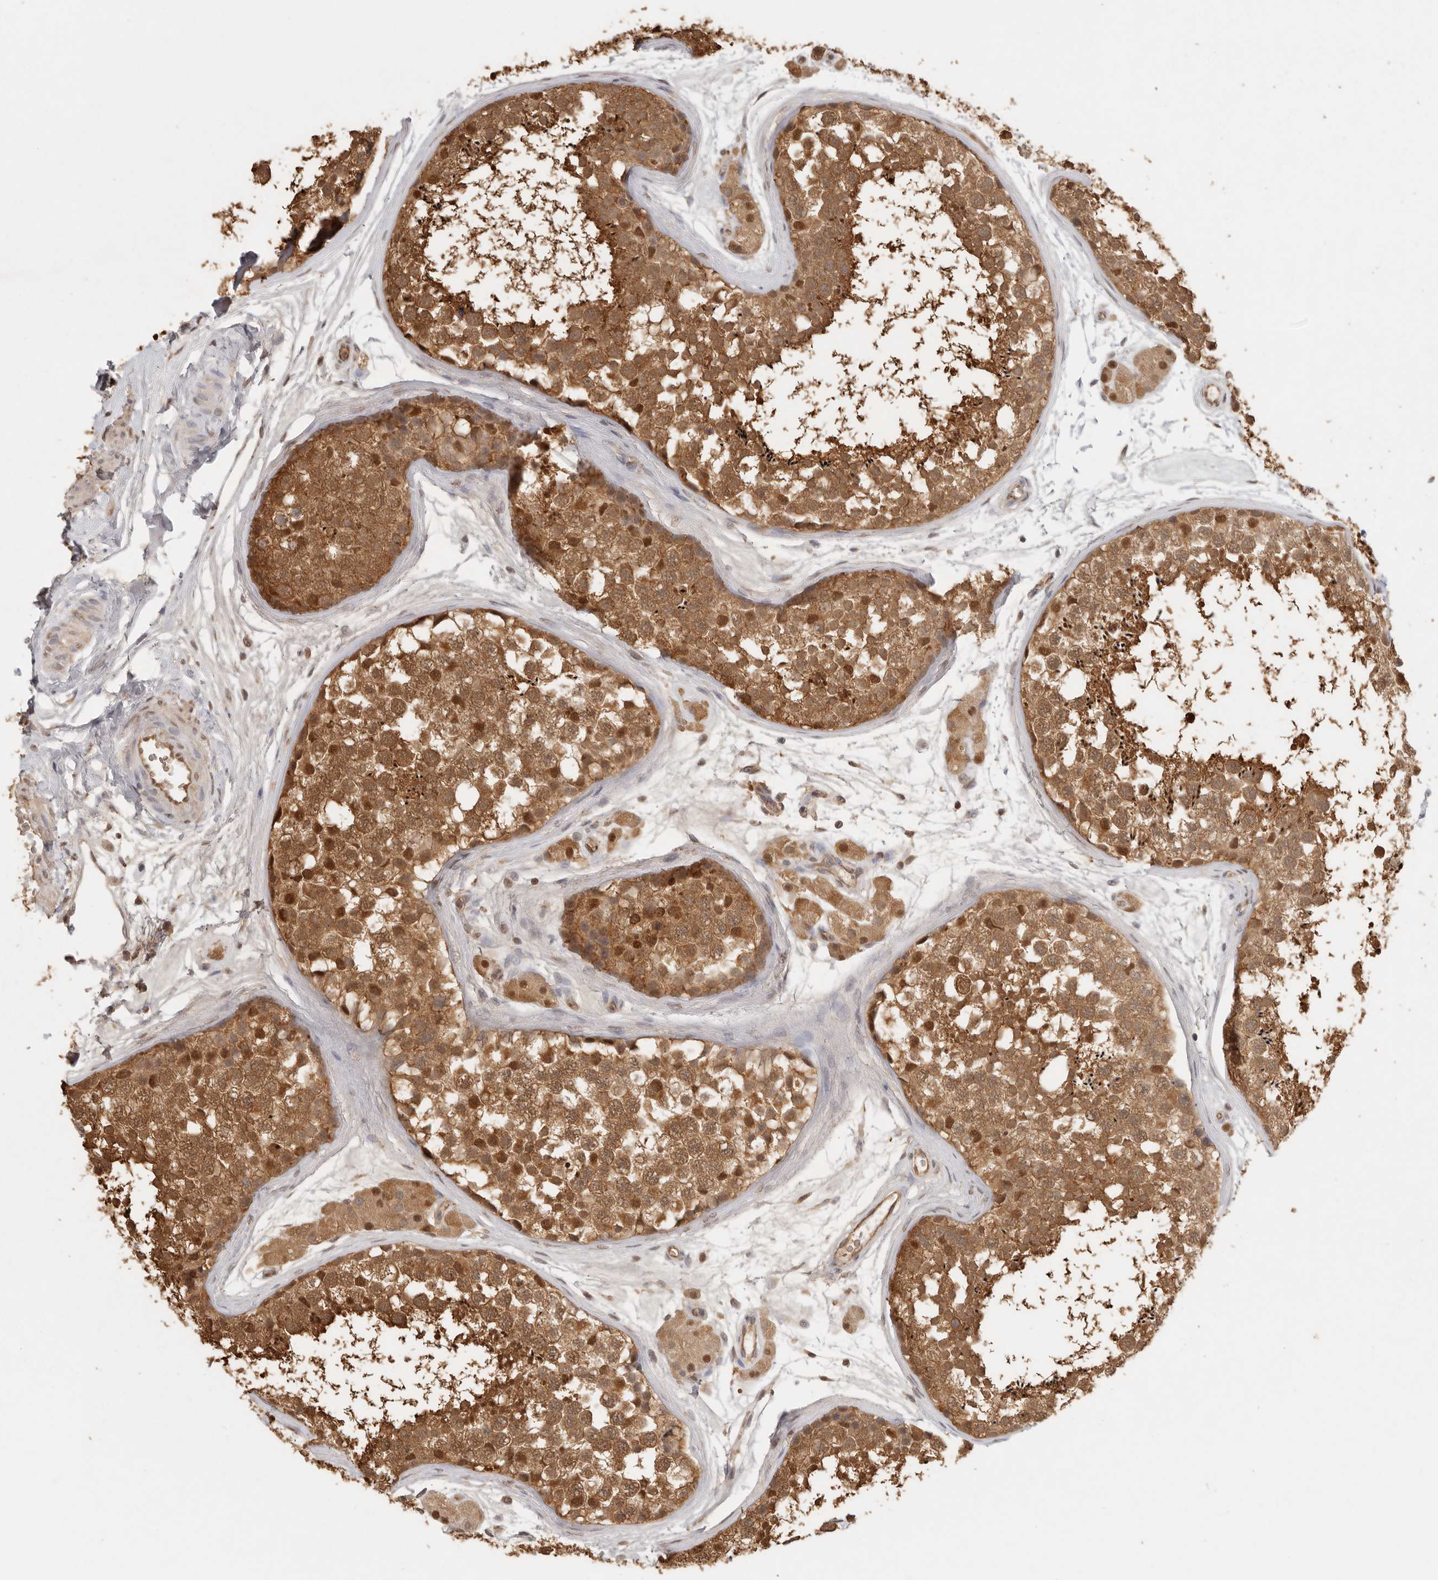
{"staining": {"intensity": "strong", "quantity": ">75%", "location": "cytoplasmic/membranous,nuclear"}, "tissue": "testis", "cell_type": "Cells in seminiferous ducts", "image_type": "normal", "snomed": [{"axis": "morphology", "description": "Normal tissue, NOS"}, {"axis": "topography", "description": "Testis"}], "caption": "IHC micrograph of benign testis: testis stained using immunohistochemistry exhibits high levels of strong protein expression localized specifically in the cytoplasmic/membranous,nuclear of cells in seminiferous ducts, appearing as a cytoplasmic/membranous,nuclear brown color.", "gene": "PSMA5", "patient": {"sex": "male", "age": 56}}